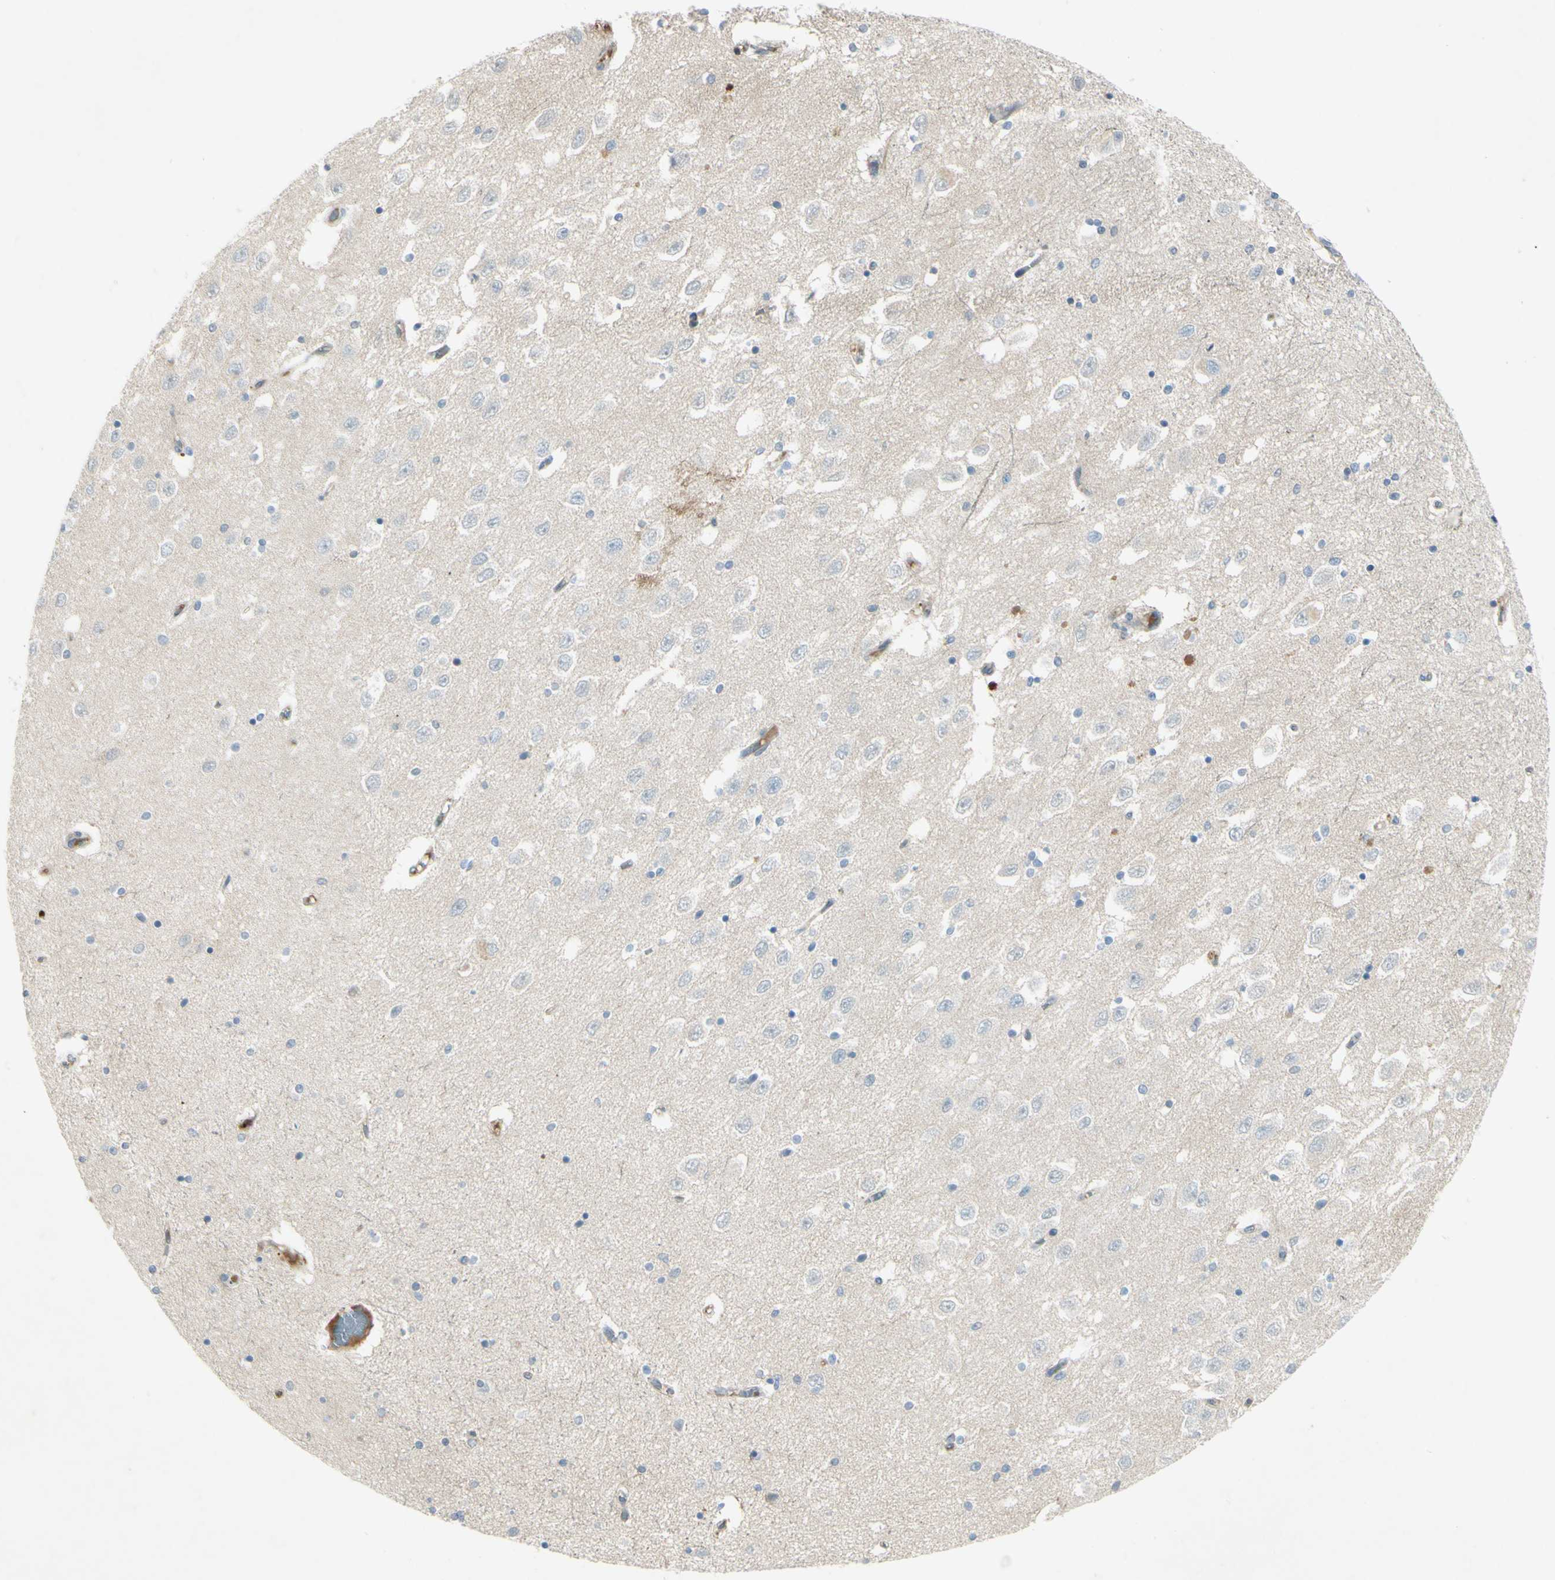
{"staining": {"intensity": "negative", "quantity": "none", "location": "none"}, "tissue": "hippocampus", "cell_type": "Glial cells", "image_type": "normal", "snomed": [{"axis": "morphology", "description": "Normal tissue, NOS"}, {"axis": "topography", "description": "Hippocampus"}], "caption": "The immunohistochemistry (IHC) histopathology image has no significant staining in glial cells of hippocampus. (DAB immunohistochemistry, high magnification).", "gene": "C1orf159", "patient": {"sex": "female", "age": 54}}